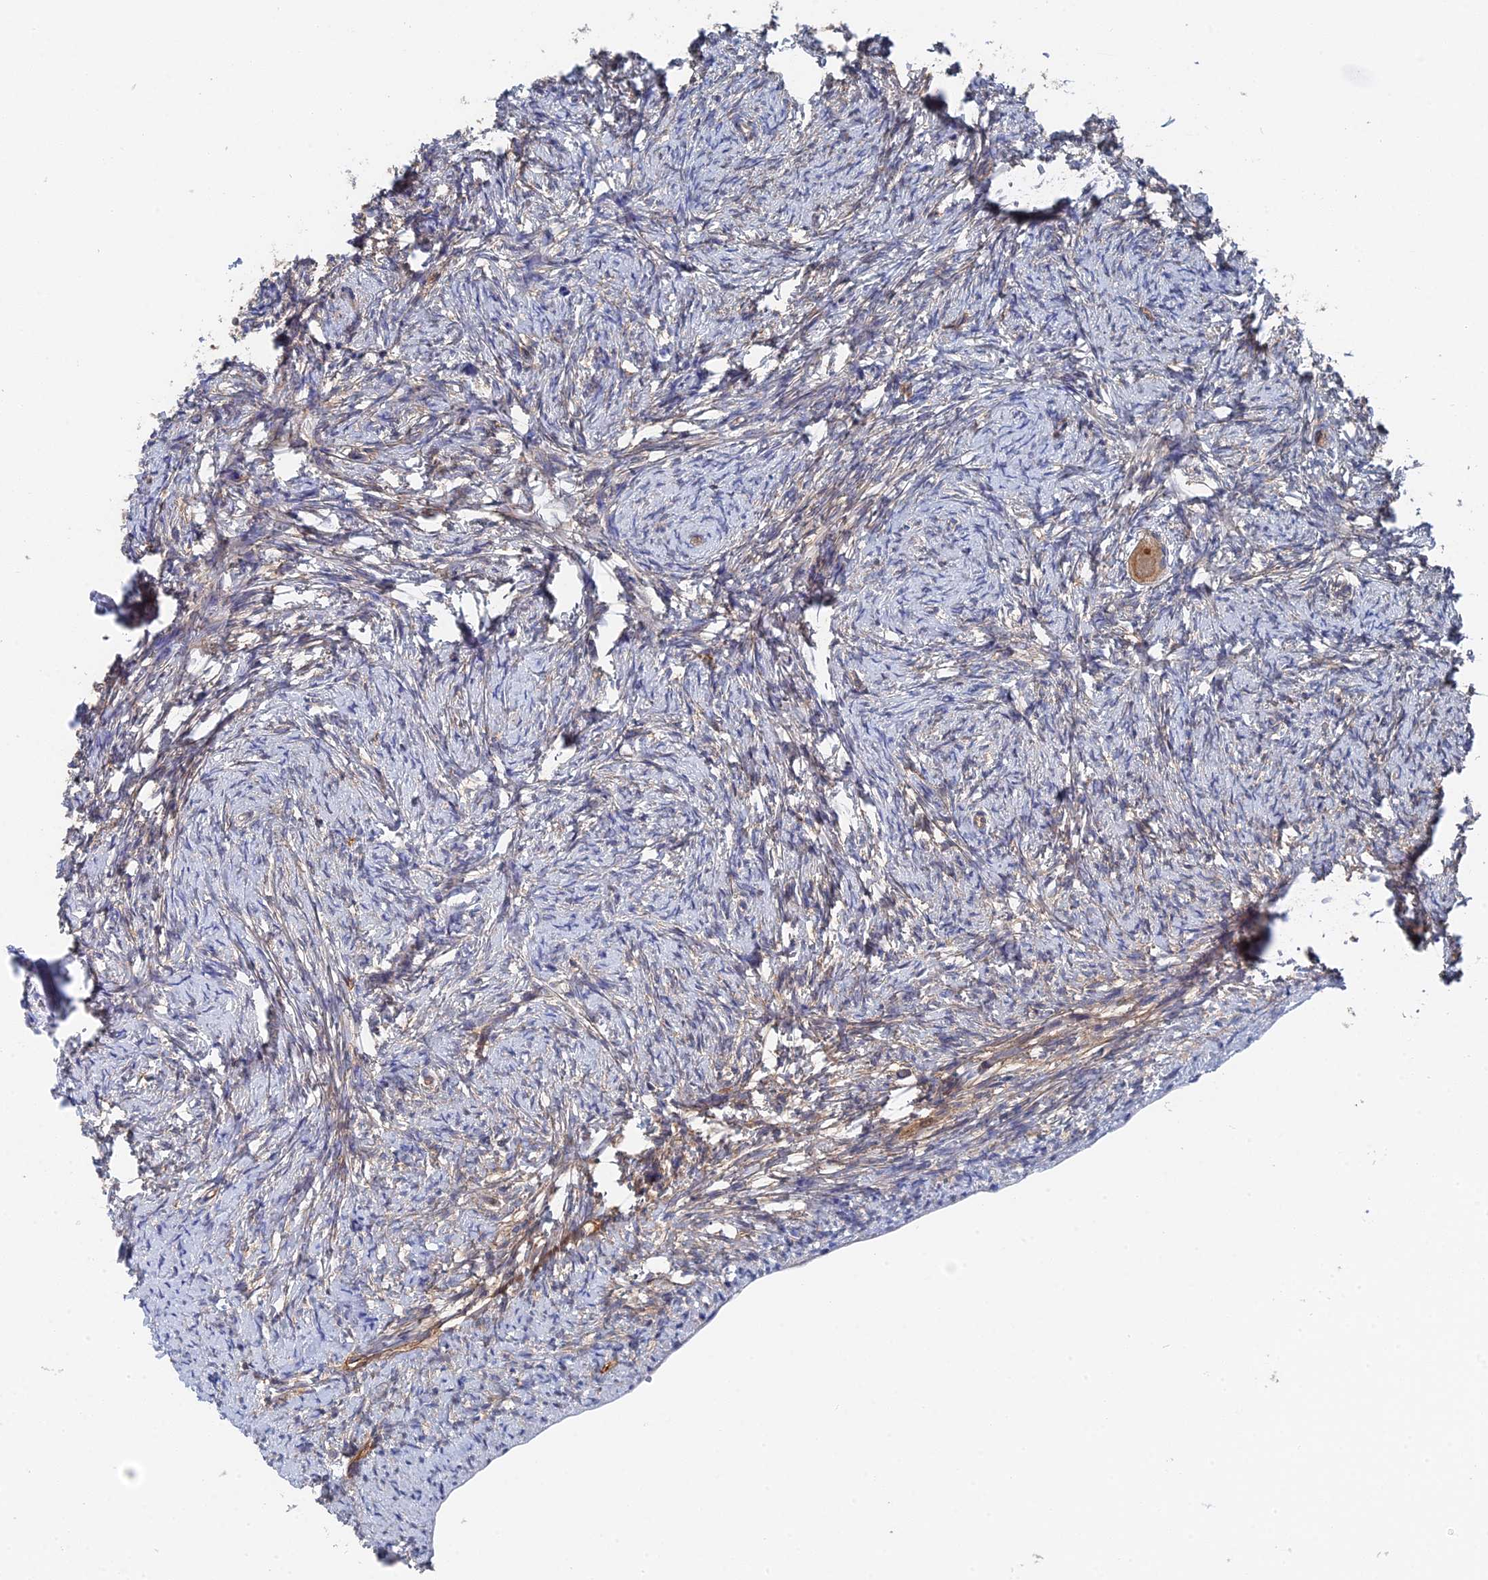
{"staining": {"intensity": "moderate", "quantity": ">75%", "location": "cytoplasmic/membranous"}, "tissue": "ovary", "cell_type": "Follicle cells", "image_type": "normal", "snomed": [{"axis": "morphology", "description": "Normal tissue, NOS"}, {"axis": "topography", "description": "Ovary"}], "caption": "Immunohistochemical staining of normal ovary demonstrates medium levels of moderate cytoplasmic/membranous expression in approximately >75% of follicle cells.", "gene": "MTHFSD", "patient": {"sex": "female", "age": 34}}